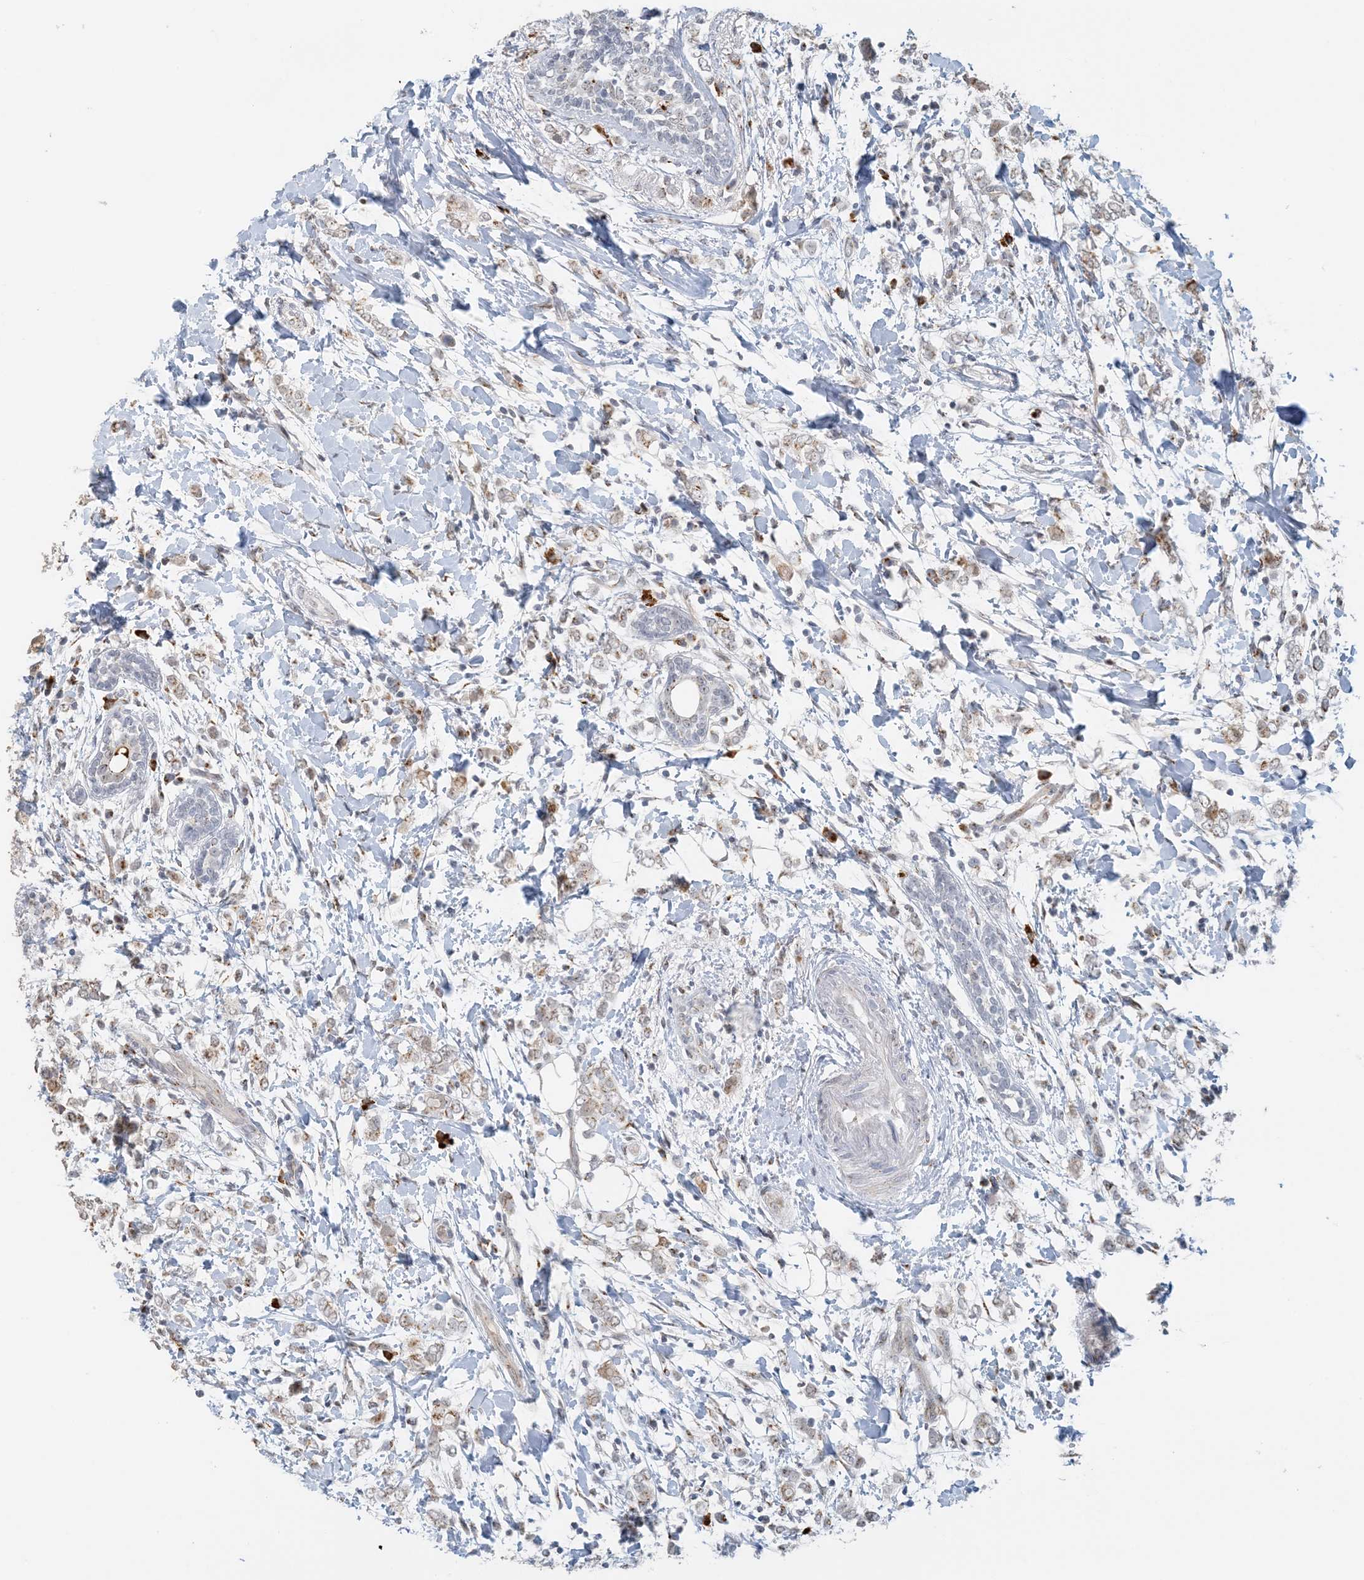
{"staining": {"intensity": "weak", "quantity": "25%-75%", "location": "cytoplasmic/membranous"}, "tissue": "breast cancer", "cell_type": "Tumor cells", "image_type": "cancer", "snomed": [{"axis": "morphology", "description": "Normal tissue, NOS"}, {"axis": "morphology", "description": "Lobular carcinoma"}, {"axis": "topography", "description": "Breast"}], "caption": "The immunohistochemical stain labels weak cytoplasmic/membranous expression in tumor cells of breast cancer (lobular carcinoma) tissue.", "gene": "ZCCHC4", "patient": {"sex": "female", "age": 47}}